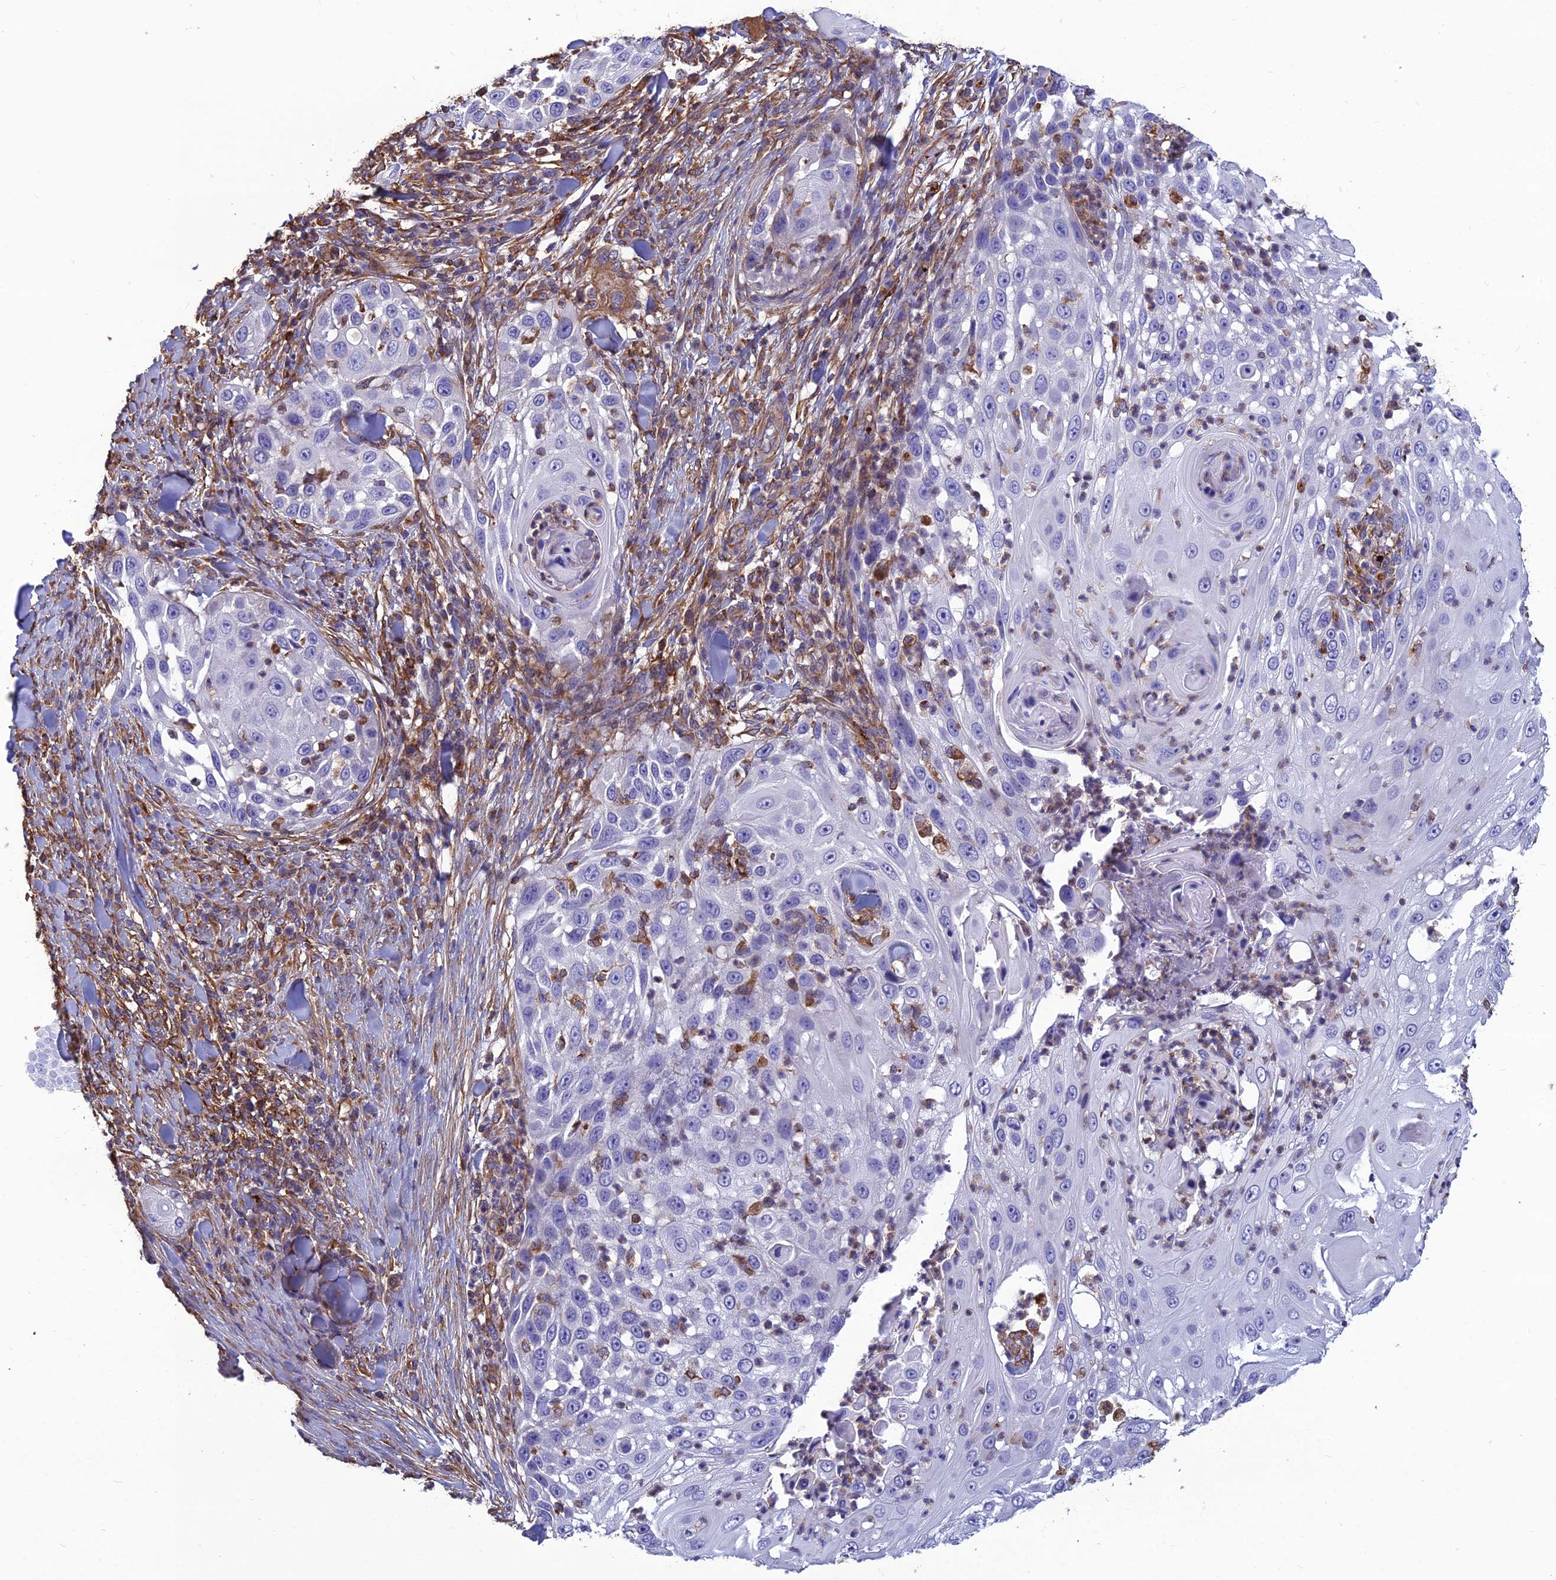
{"staining": {"intensity": "negative", "quantity": "none", "location": "none"}, "tissue": "skin cancer", "cell_type": "Tumor cells", "image_type": "cancer", "snomed": [{"axis": "morphology", "description": "Squamous cell carcinoma, NOS"}, {"axis": "topography", "description": "Skin"}], "caption": "Tumor cells show no significant protein staining in squamous cell carcinoma (skin). (DAB (3,3'-diaminobenzidine) immunohistochemistry (IHC) visualized using brightfield microscopy, high magnification).", "gene": "PSMD11", "patient": {"sex": "female", "age": 44}}